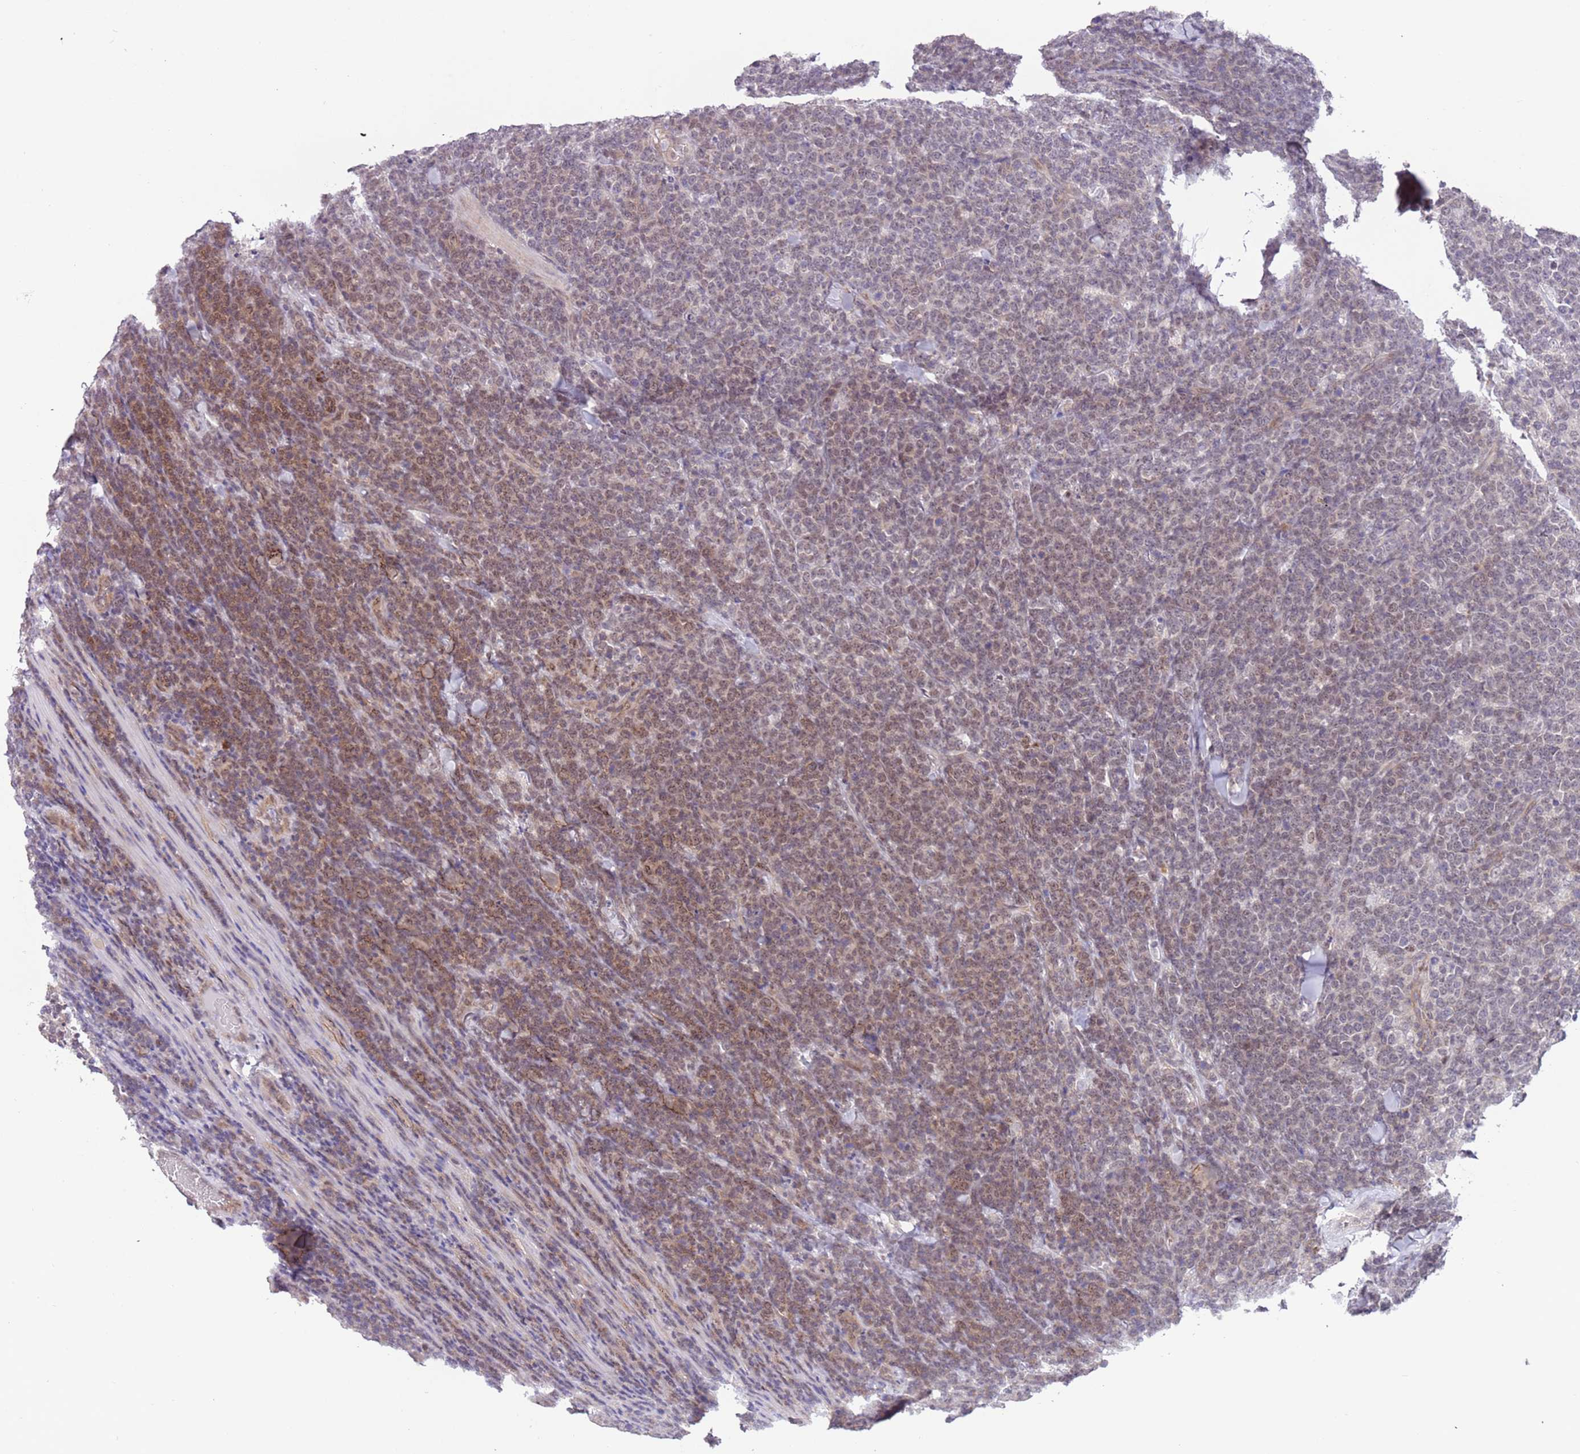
{"staining": {"intensity": "weak", "quantity": "<25%", "location": "cytoplasmic/membranous,nuclear"}, "tissue": "lymphoma", "cell_type": "Tumor cells", "image_type": "cancer", "snomed": [{"axis": "morphology", "description": "Malignant lymphoma, non-Hodgkin's type, High grade"}, {"axis": "topography", "description": "Small intestine"}], "caption": "A micrograph of human malignant lymphoma, non-Hodgkin's type (high-grade) is negative for staining in tumor cells. Brightfield microscopy of IHC stained with DAB (3,3'-diaminobenzidine) (brown) and hematoxylin (blue), captured at high magnification.", "gene": "MAGEF1", "patient": {"sex": "male", "age": 8}}